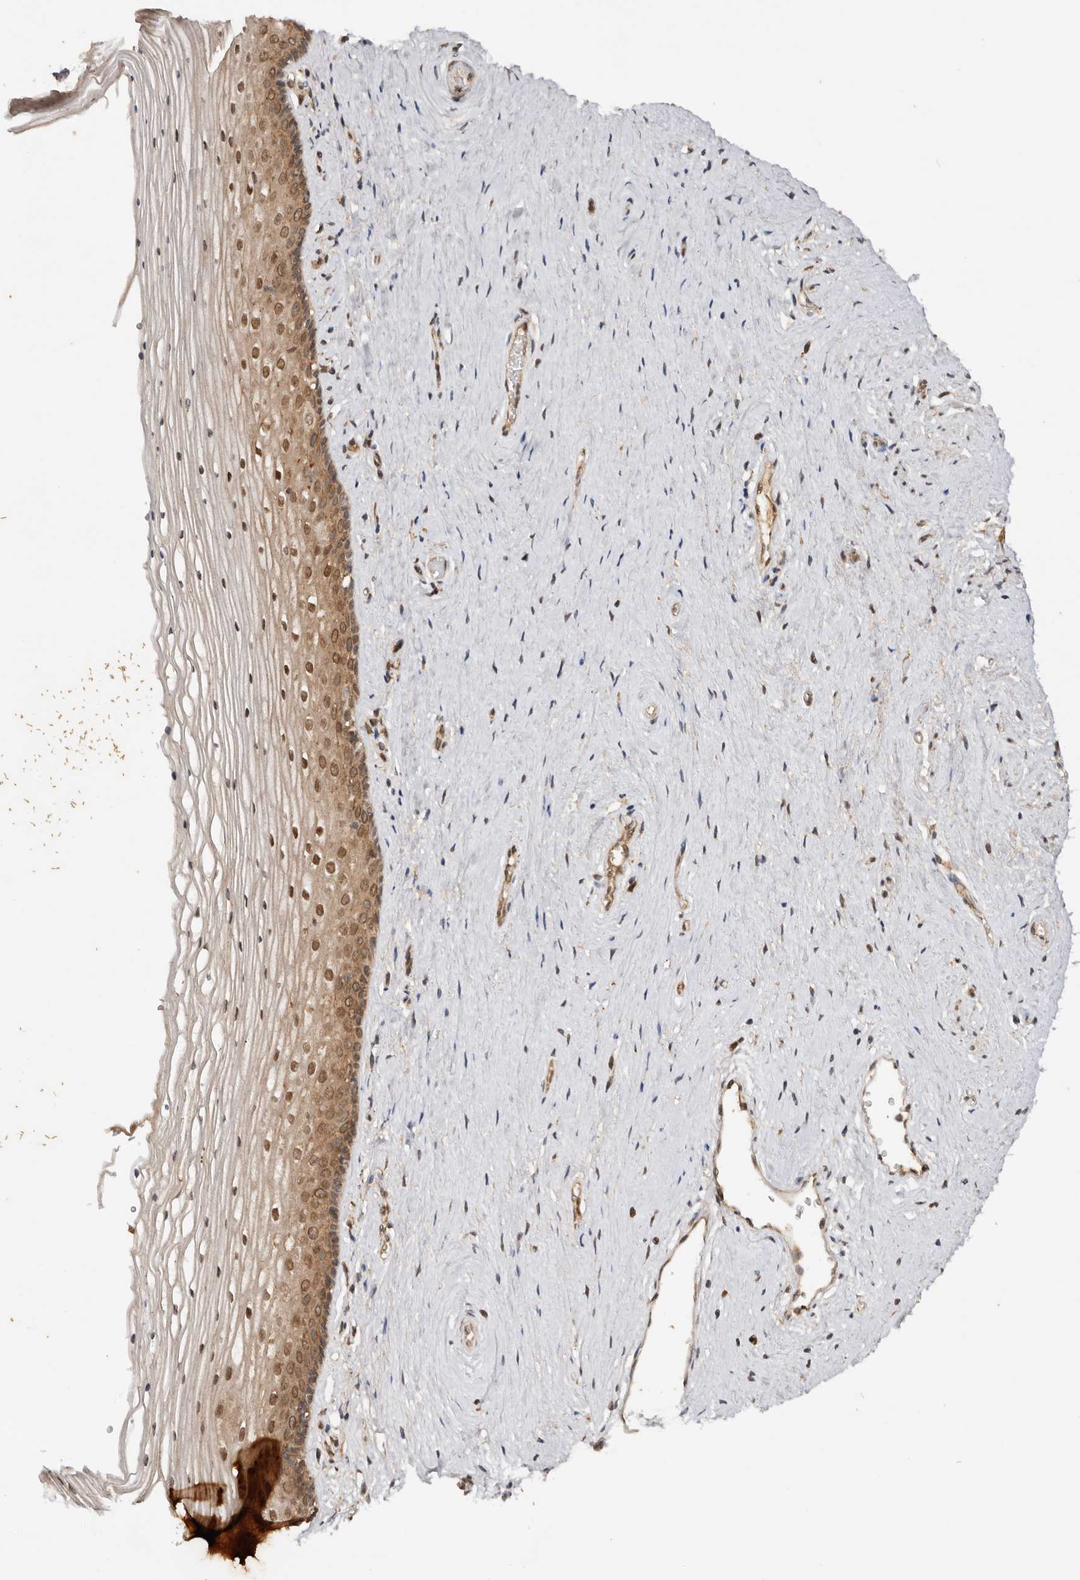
{"staining": {"intensity": "moderate", "quantity": ">75%", "location": "cytoplasmic/membranous,nuclear"}, "tissue": "vagina", "cell_type": "Squamous epithelial cells", "image_type": "normal", "snomed": [{"axis": "morphology", "description": "Normal tissue, NOS"}, {"axis": "topography", "description": "Vagina"}], "caption": "Immunohistochemistry of unremarkable human vagina demonstrates medium levels of moderate cytoplasmic/membranous,nuclear positivity in about >75% of squamous epithelial cells. (Stains: DAB (3,3'-diaminobenzidine) in brown, nuclei in blue, Microscopy: brightfield microscopy at high magnification).", "gene": "TARS2", "patient": {"sex": "female", "age": 46}}